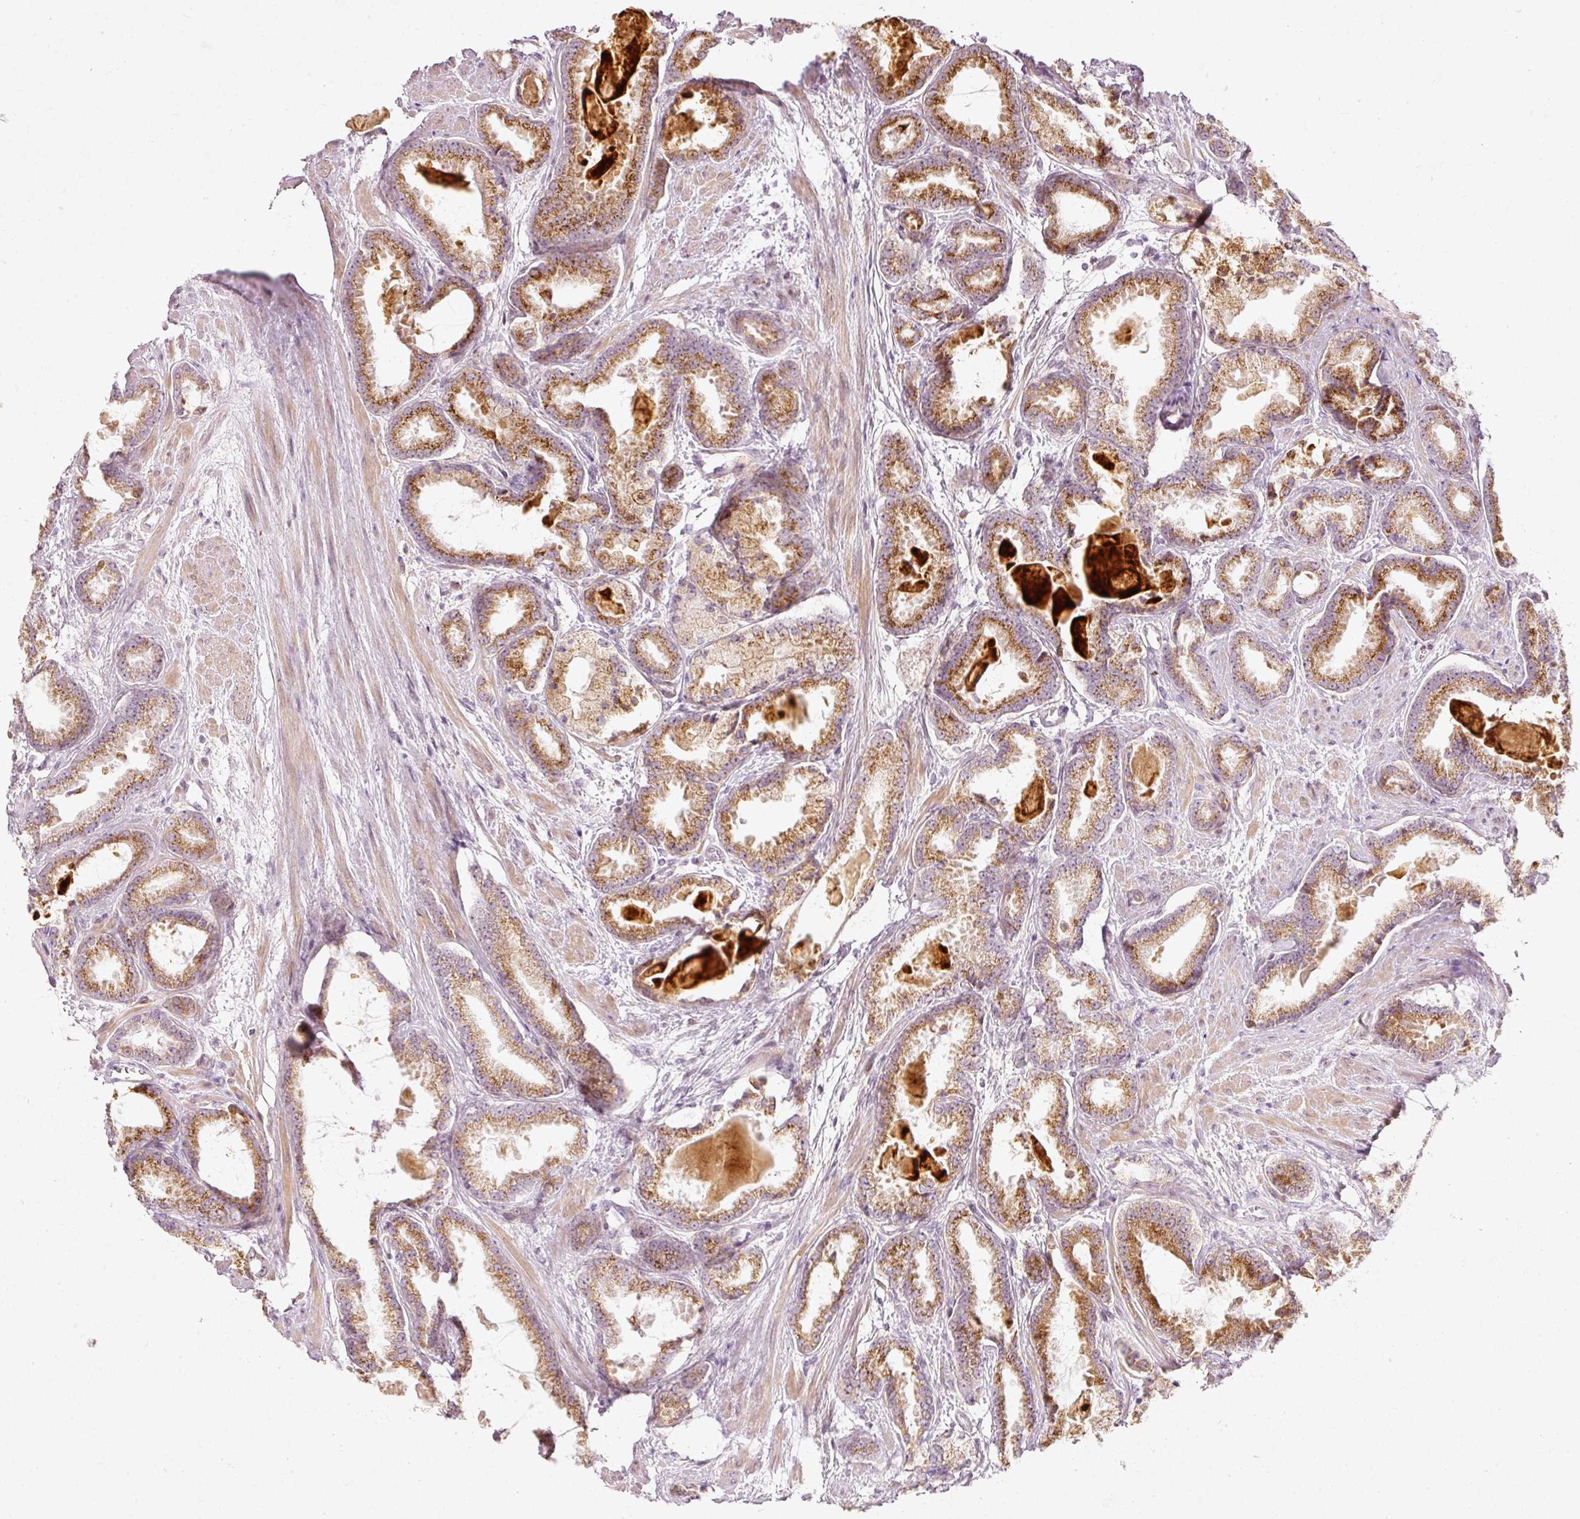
{"staining": {"intensity": "moderate", "quantity": ">75%", "location": "cytoplasmic/membranous"}, "tissue": "prostate cancer", "cell_type": "Tumor cells", "image_type": "cancer", "snomed": [{"axis": "morphology", "description": "Adenocarcinoma, Low grade"}, {"axis": "topography", "description": "Prostate"}], "caption": "This histopathology image displays immunohistochemistry (IHC) staining of human adenocarcinoma (low-grade) (prostate), with medium moderate cytoplasmic/membranous positivity in approximately >75% of tumor cells.", "gene": "SLC20A1", "patient": {"sex": "male", "age": 62}}